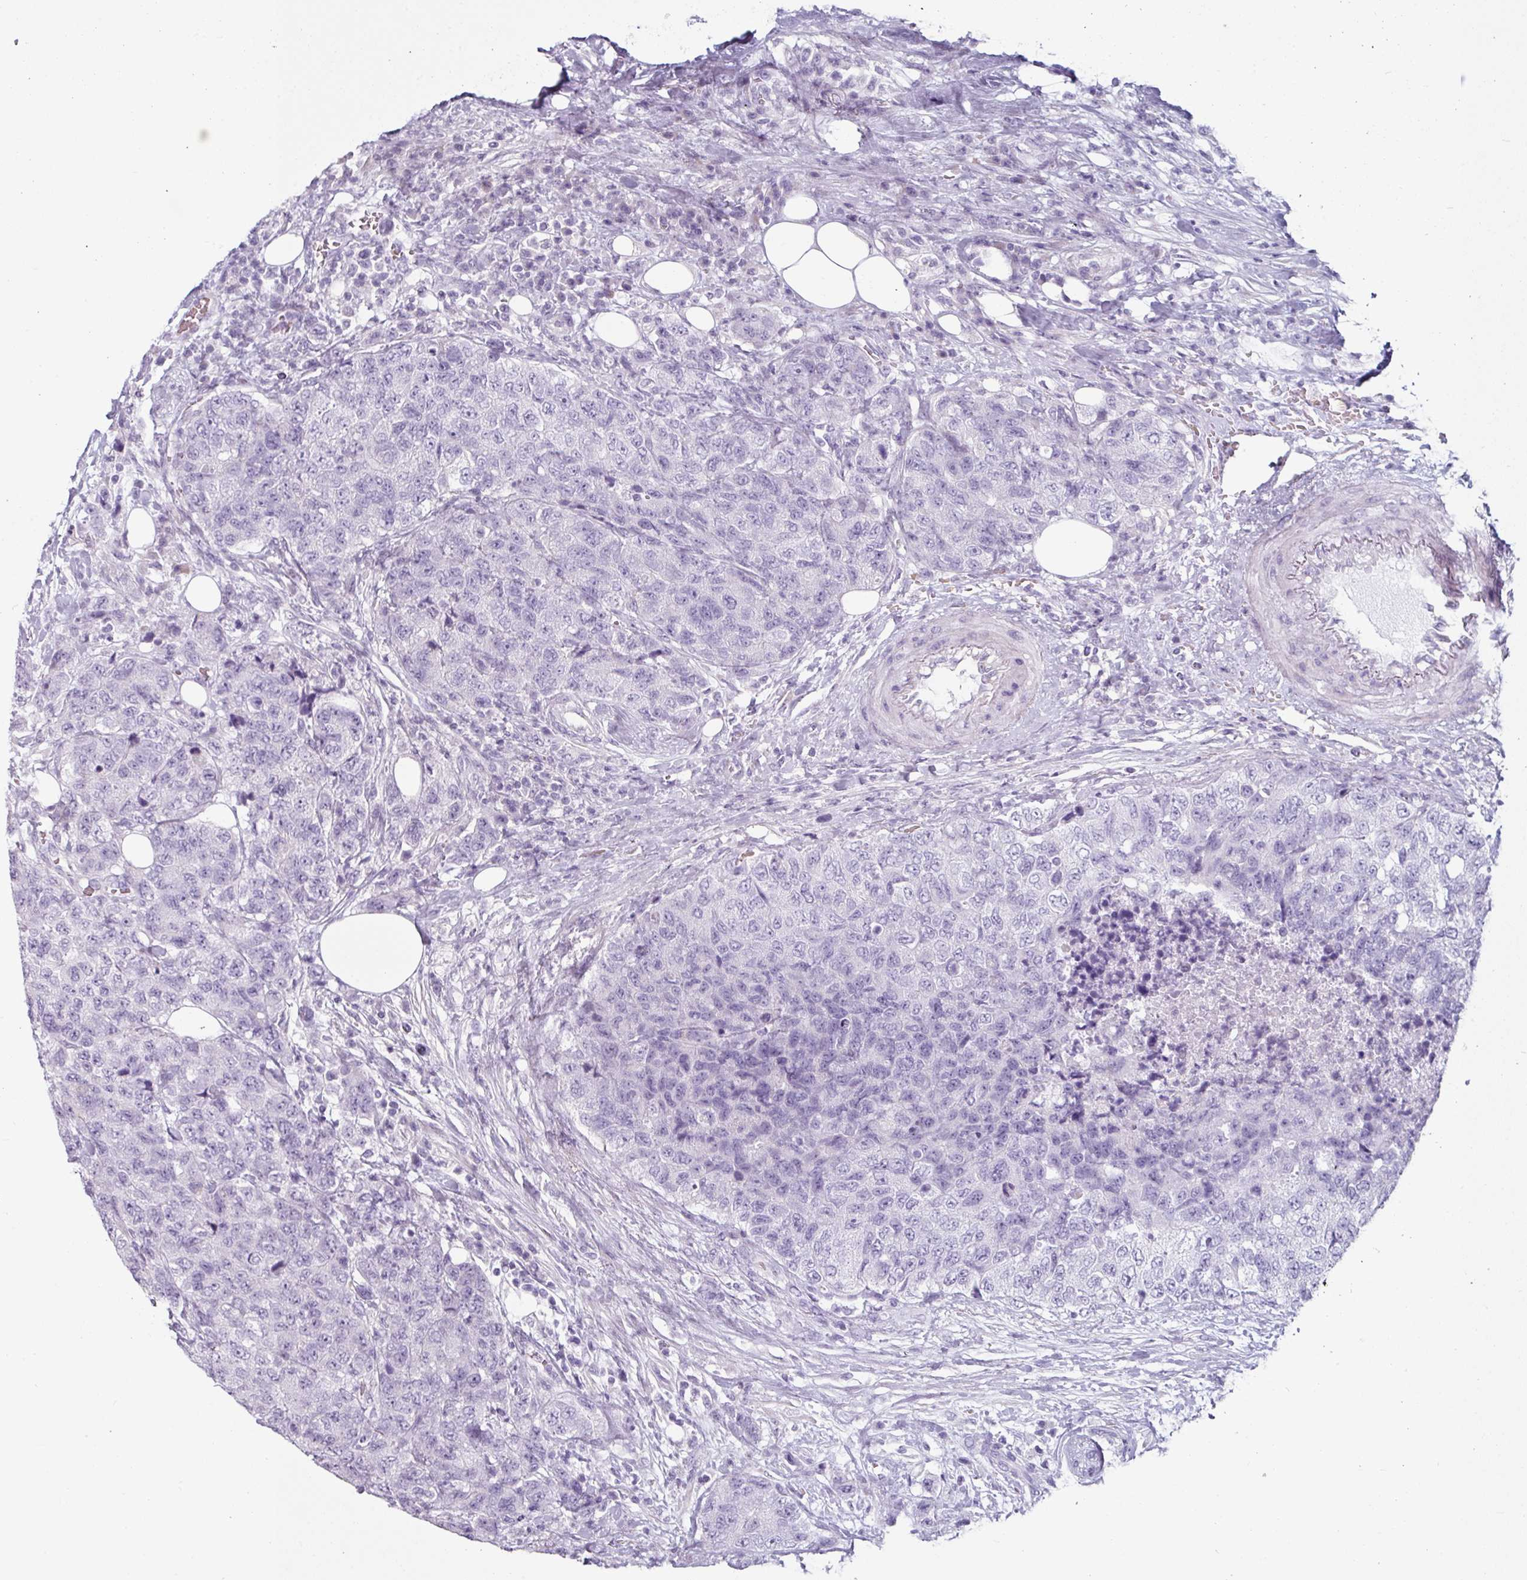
{"staining": {"intensity": "negative", "quantity": "none", "location": "none"}, "tissue": "urothelial cancer", "cell_type": "Tumor cells", "image_type": "cancer", "snomed": [{"axis": "morphology", "description": "Urothelial carcinoma, High grade"}, {"axis": "topography", "description": "Urinary bladder"}], "caption": "High magnification brightfield microscopy of urothelial cancer stained with DAB (3,3'-diaminobenzidine) (brown) and counterstained with hematoxylin (blue): tumor cells show no significant staining.", "gene": "CLCA1", "patient": {"sex": "female", "age": 78}}